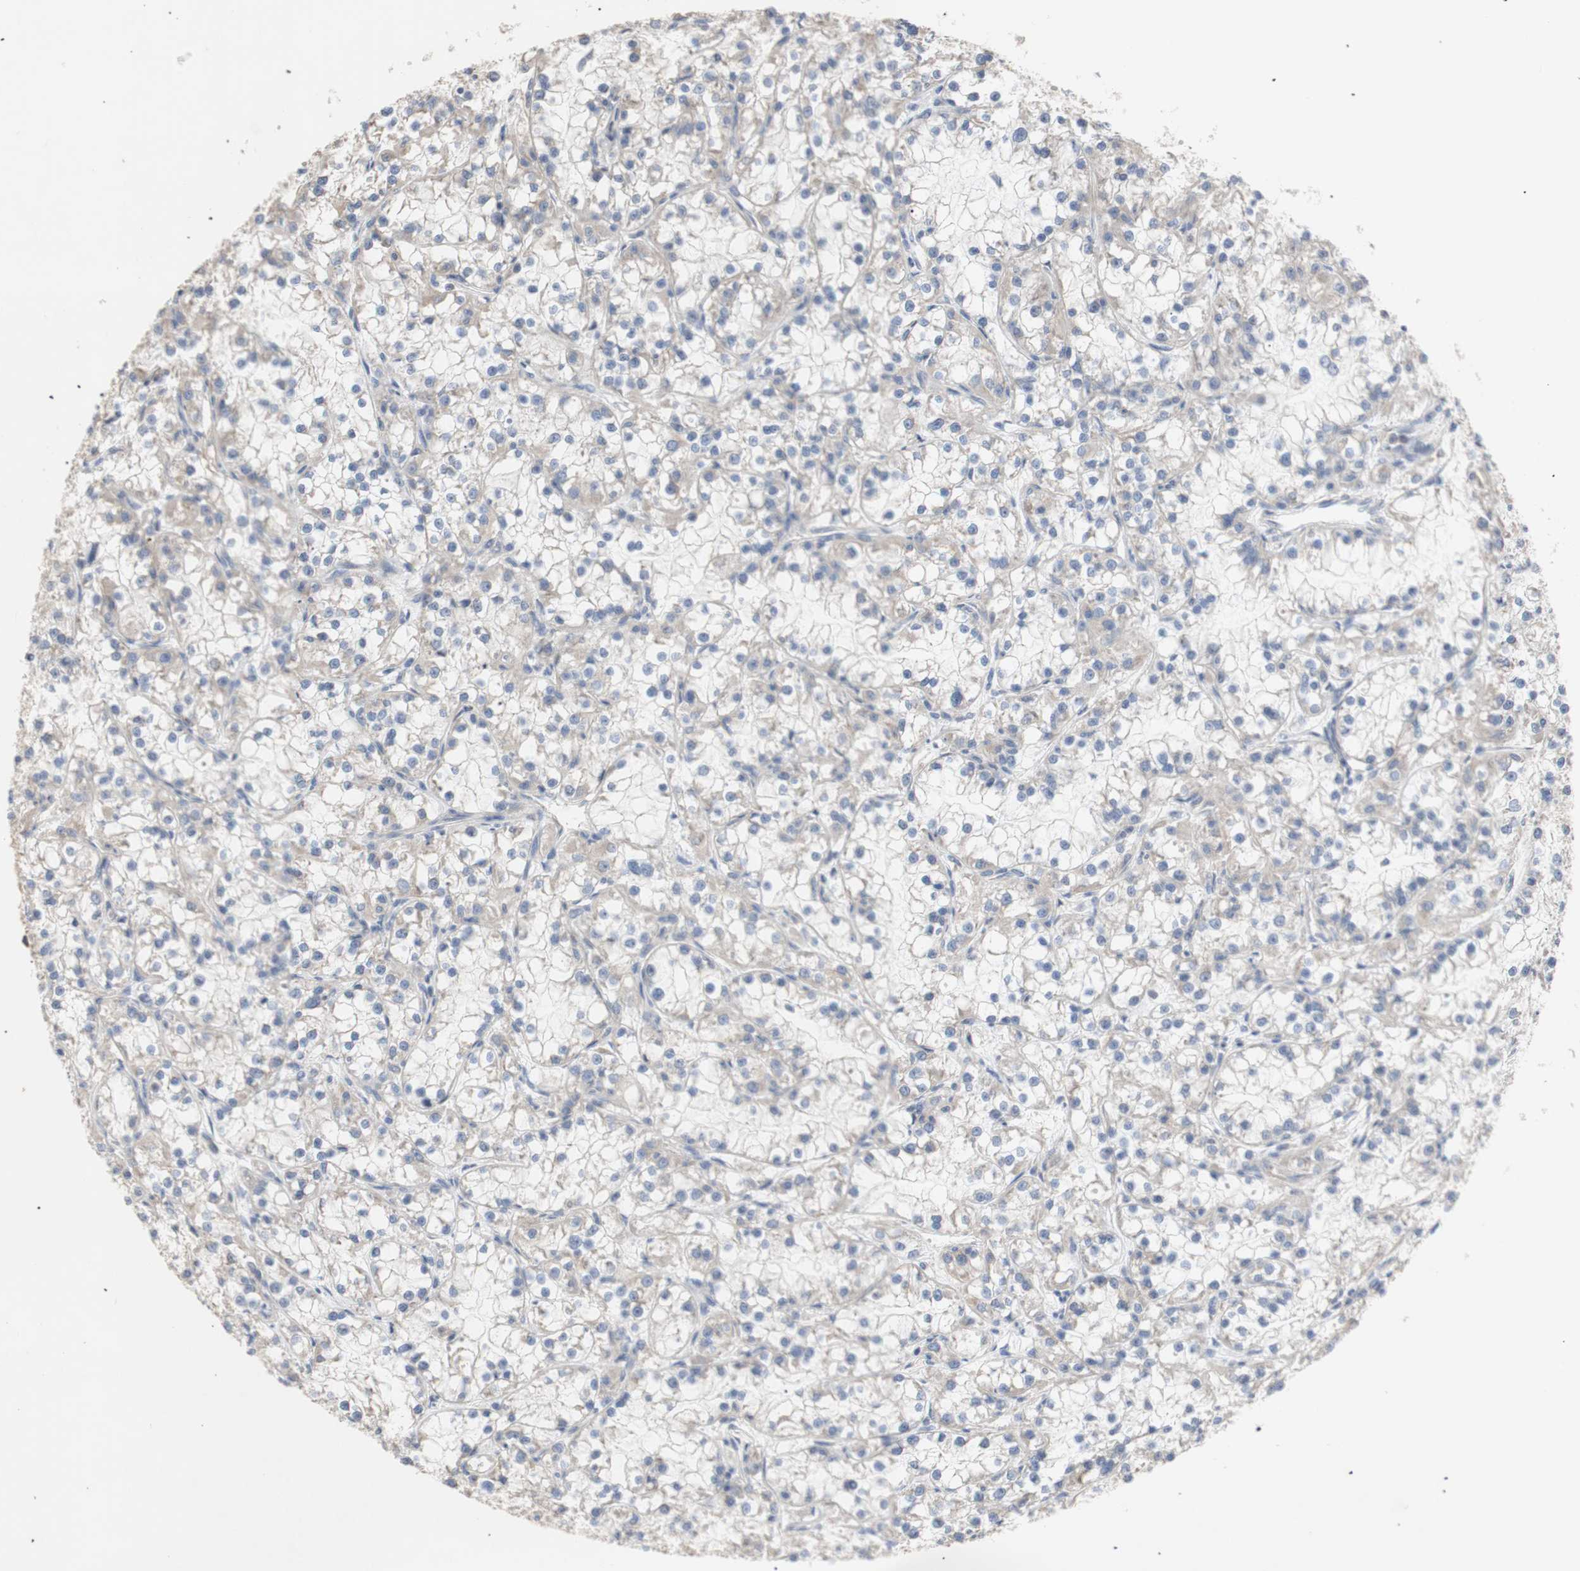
{"staining": {"intensity": "negative", "quantity": "none", "location": "none"}, "tissue": "renal cancer", "cell_type": "Tumor cells", "image_type": "cancer", "snomed": [{"axis": "morphology", "description": "Adenocarcinoma, NOS"}, {"axis": "topography", "description": "Kidney"}], "caption": "Human renal cancer (adenocarcinoma) stained for a protein using immunohistochemistry exhibits no staining in tumor cells.", "gene": "IKBKG", "patient": {"sex": "female", "age": 52}}